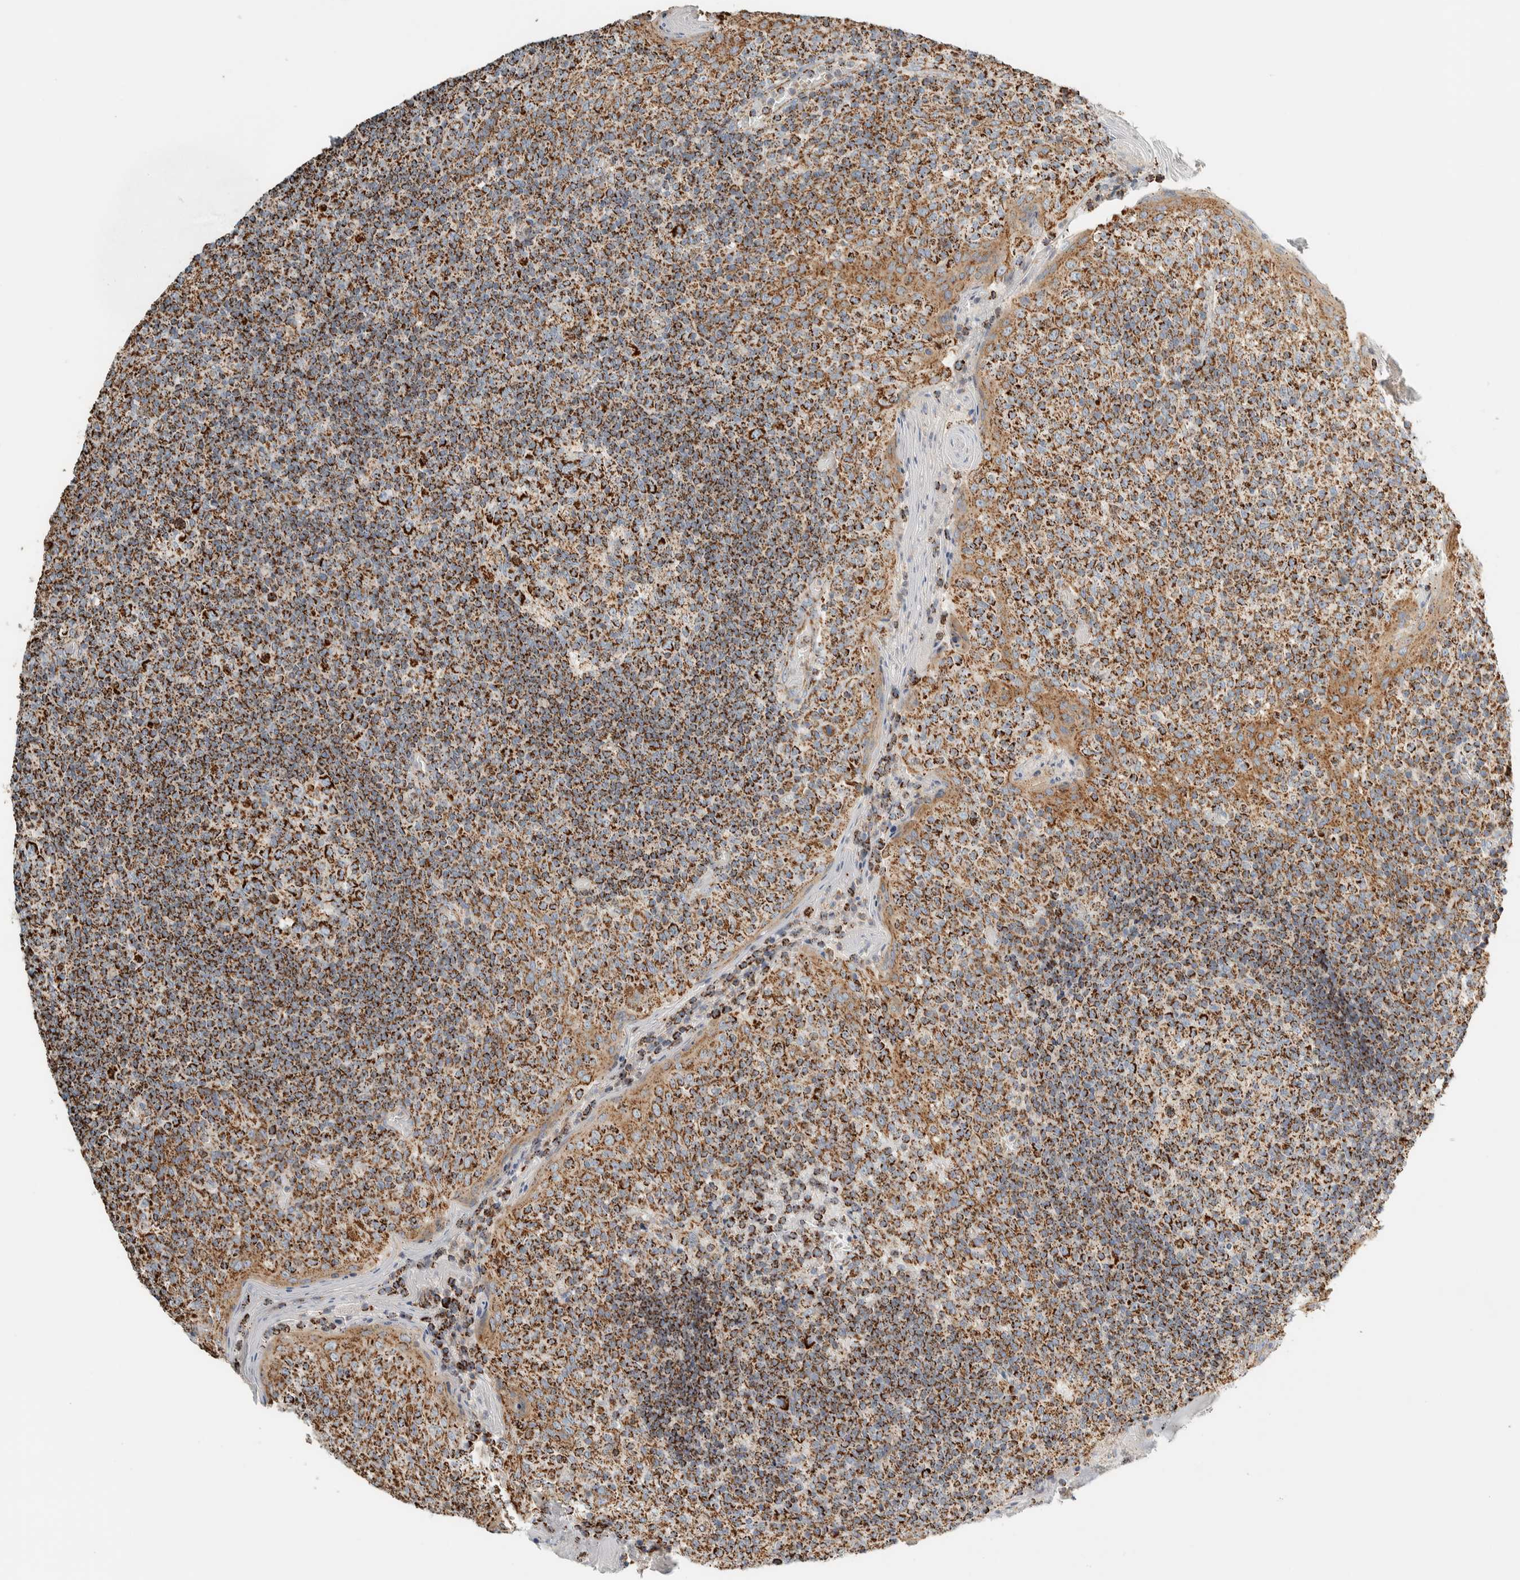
{"staining": {"intensity": "strong", "quantity": ">75%", "location": "cytoplasmic/membranous"}, "tissue": "tonsil", "cell_type": "Germinal center cells", "image_type": "normal", "snomed": [{"axis": "morphology", "description": "Normal tissue, NOS"}, {"axis": "topography", "description": "Tonsil"}], "caption": "This histopathology image reveals normal tonsil stained with IHC to label a protein in brown. The cytoplasmic/membranous of germinal center cells show strong positivity for the protein. Nuclei are counter-stained blue.", "gene": "ZNF454", "patient": {"sex": "female", "age": 19}}